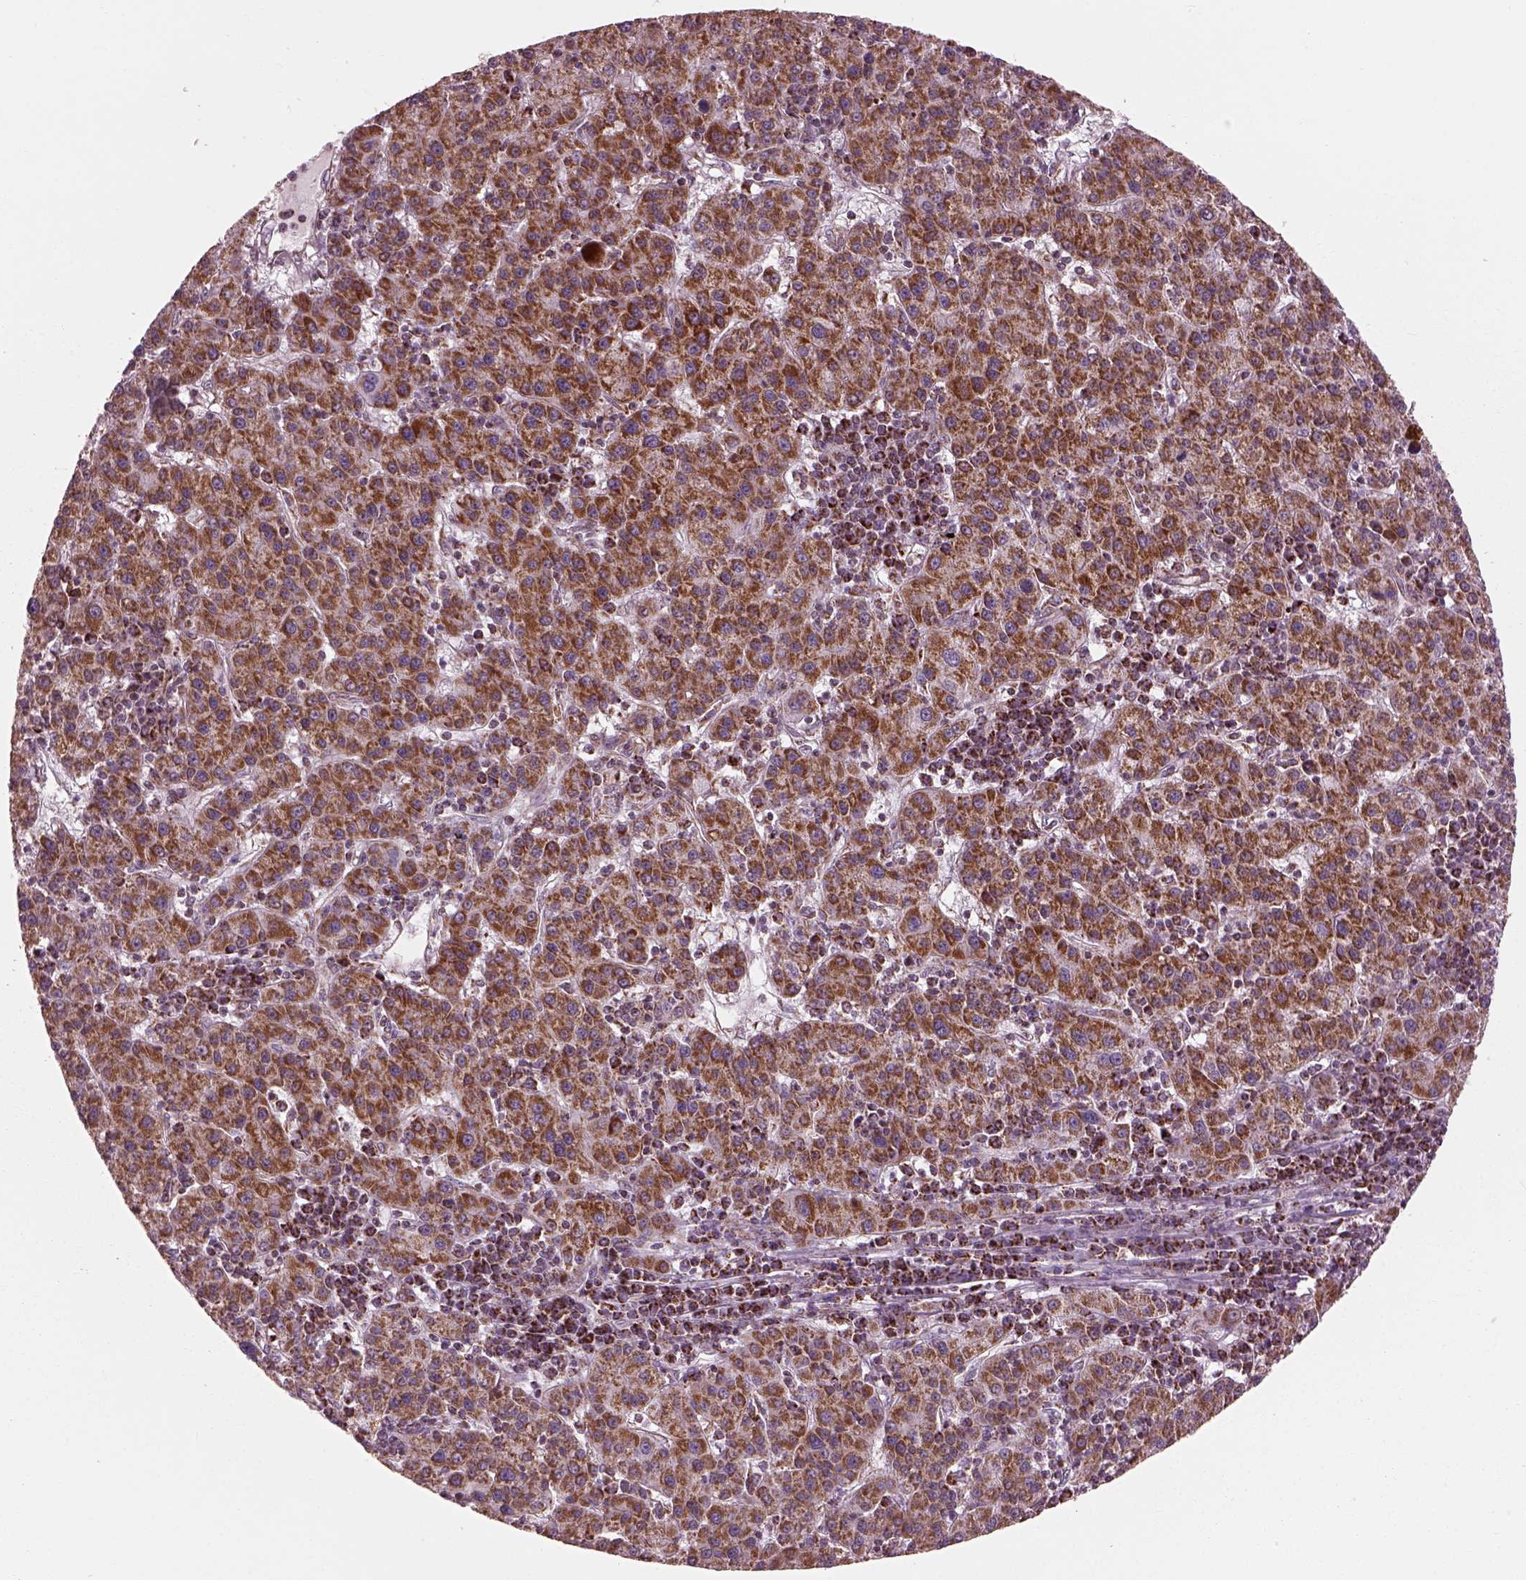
{"staining": {"intensity": "strong", "quantity": ">75%", "location": "cytoplasmic/membranous"}, "tissue": "liver cancer", "cell_type": "Tumor cells", "image_type": "cancer", "snomed": [{"axis": "morphology", "description": "Carcinoma, Hepatocellular, NOS"}, {"axis": "topography", "description": "Liver"}], "caption": "A brown stain highlights strong cytoplasmic/membranous positivity of a protein in human liver hepatocellular carcinoma tumor cells.", "gene": "ATP5MF", "patient": {"sex": "female", "age": 60}}